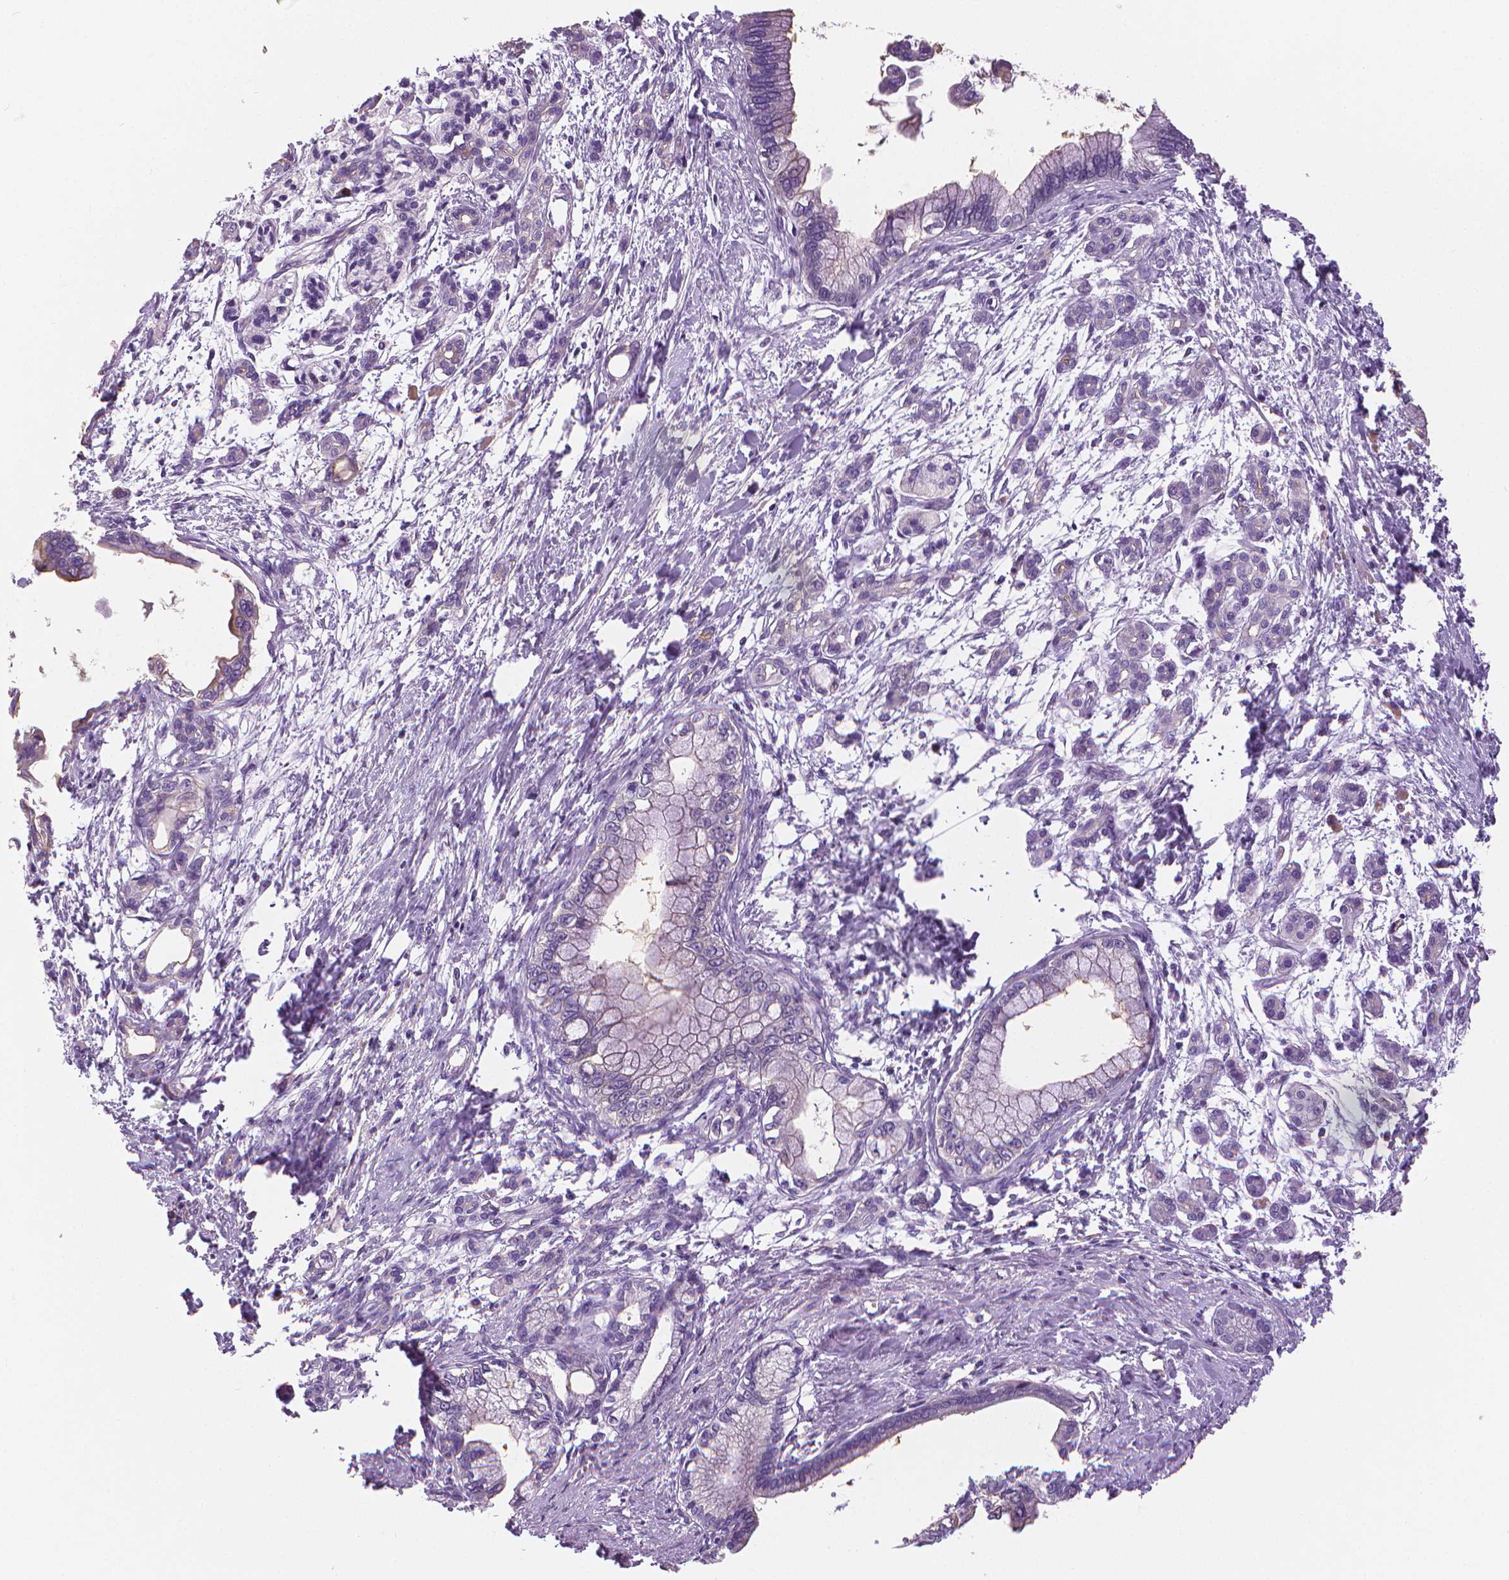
{"staining": {"intensity": "moderate", "quantity": "<25%", "location": "cytoplasmic/membranous"}, "tissue": "pancreatic cancer", "cell_type": "Tumor cells", "image_type": "cancer", "snomed": [{"axis": "morphology", "description": "Adenocarcinoma, NOS"}, {"axis": "topography", "description": "Pancreas"}], "caption": "This histopathology image exhibits pancreatic cancer (adenocarcinoma) stained with IHC to label a protein in brown. The cytoplasmic/membranous of tumor cells show moderate positivity for the protein. Nuclei are counter-stained blue.", "gene": "MKI67", "patient": {"sex": "male", "age": 61}}